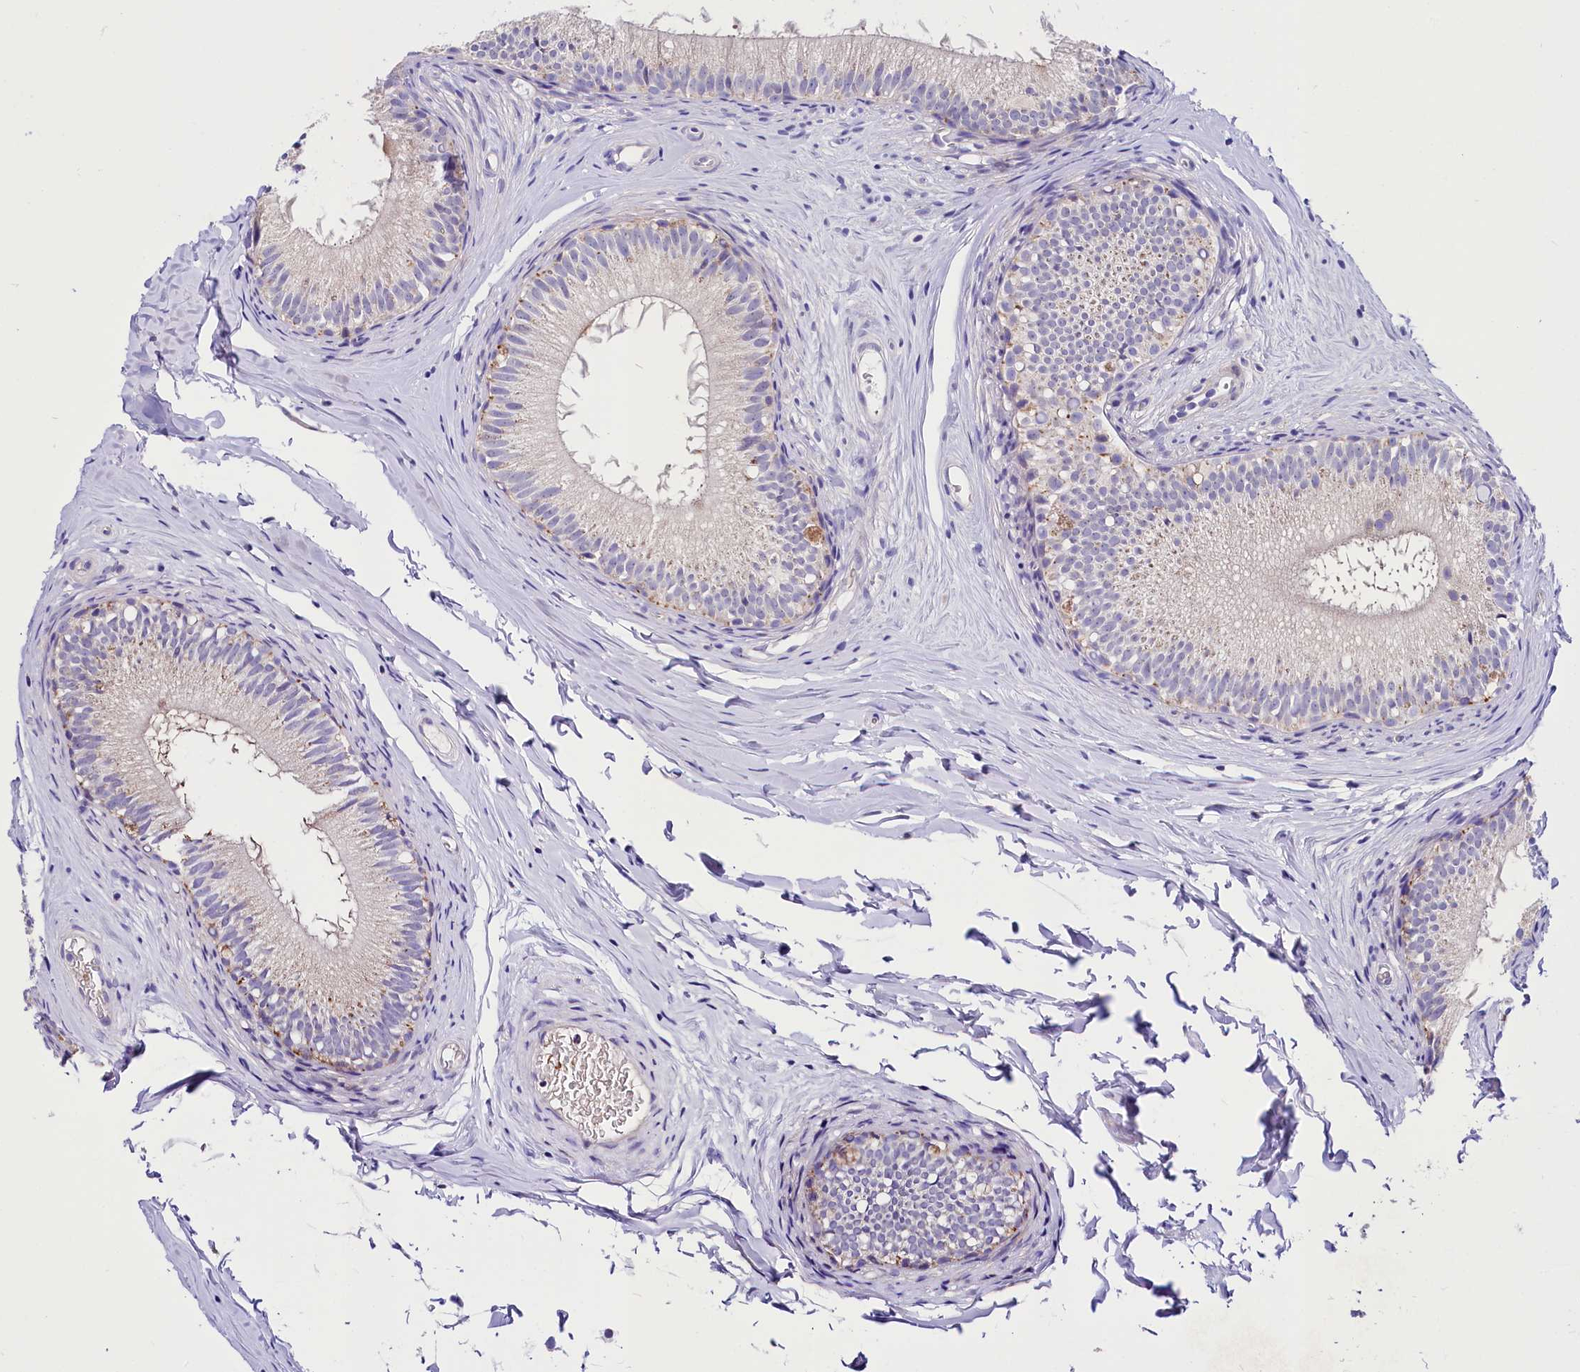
{"staining": {"intensity": "negative", "quantity": "none", "location": "none"}, "tissue": "epididymis", "cell_type": "Glandular cells", "image_type": "normal", "snomed": [{"axis": "morphology", "description": "Normal tissue, NOS"}, {"axis": "topography", "description": "Epididymis"}], "caption": "A high-resolution histopathology image shows immunohistochemistry staining of benign epididymis, which displays no significant staining in glandular cells.", "gene": "ABHD5", "patient": {"sex": "male", "age": 34}}